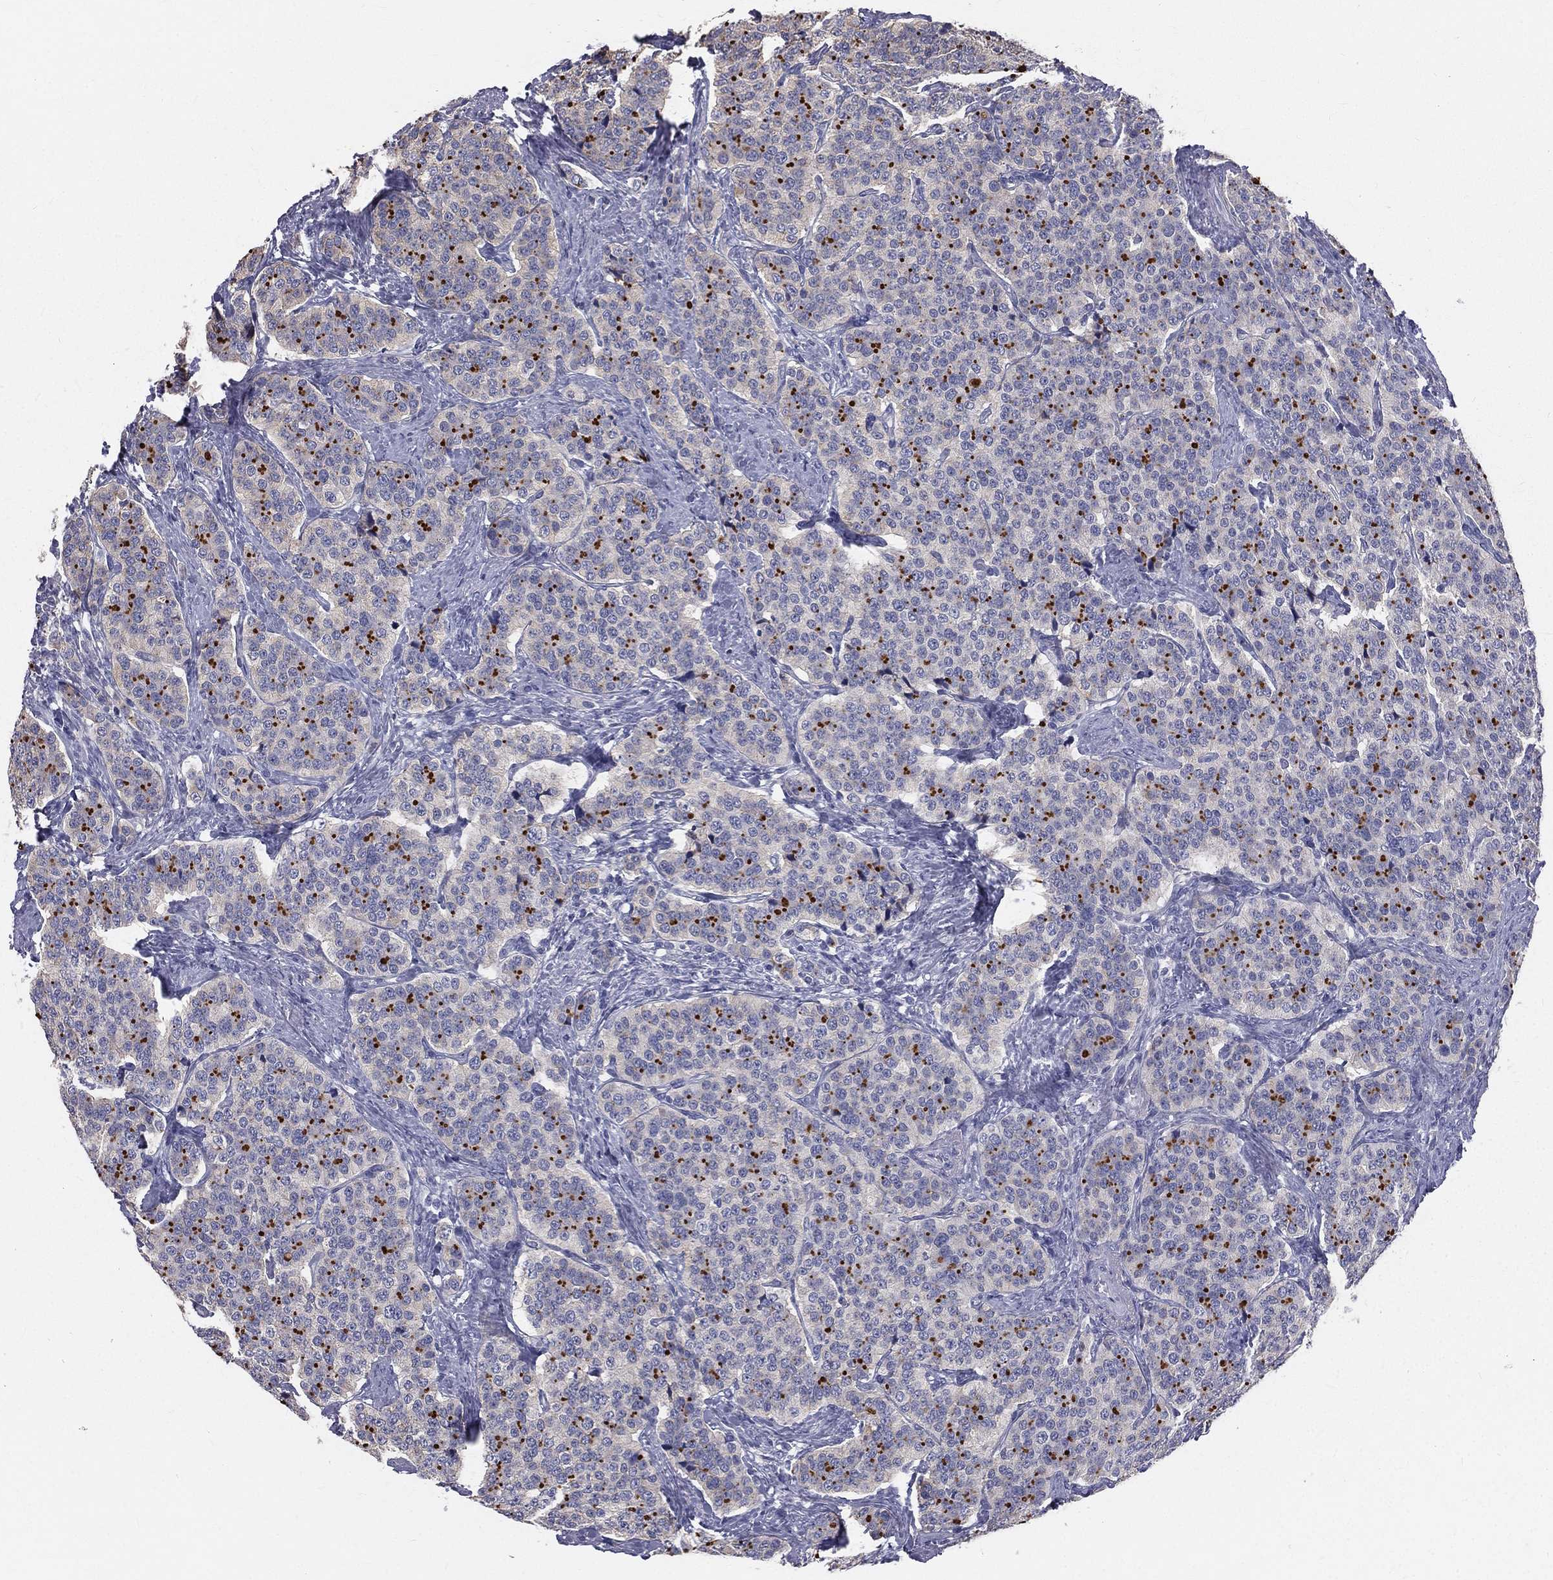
{"staining": {"intensity": "moderate", "quantity": "<25%", "location": "cytoplasmic/membranous"}, "tissue": "carcinoid", "cell_type": "Tumor cells", "image_type": "cancer", "snomed": [{"axis": "morphology", "description": "Carcinoid, malignant, NOS"}, {"axis": "topography", "description": "Small intestine"}], "caption": "About <25% of tumor cells in human carcinoid (malignant) exhibit moderate cytoplasmic/membranous protein expression as visualized by brown immunohistochemical staining.", "gene": "MUC13", "patient": {"sex": "female", "age": 58}}